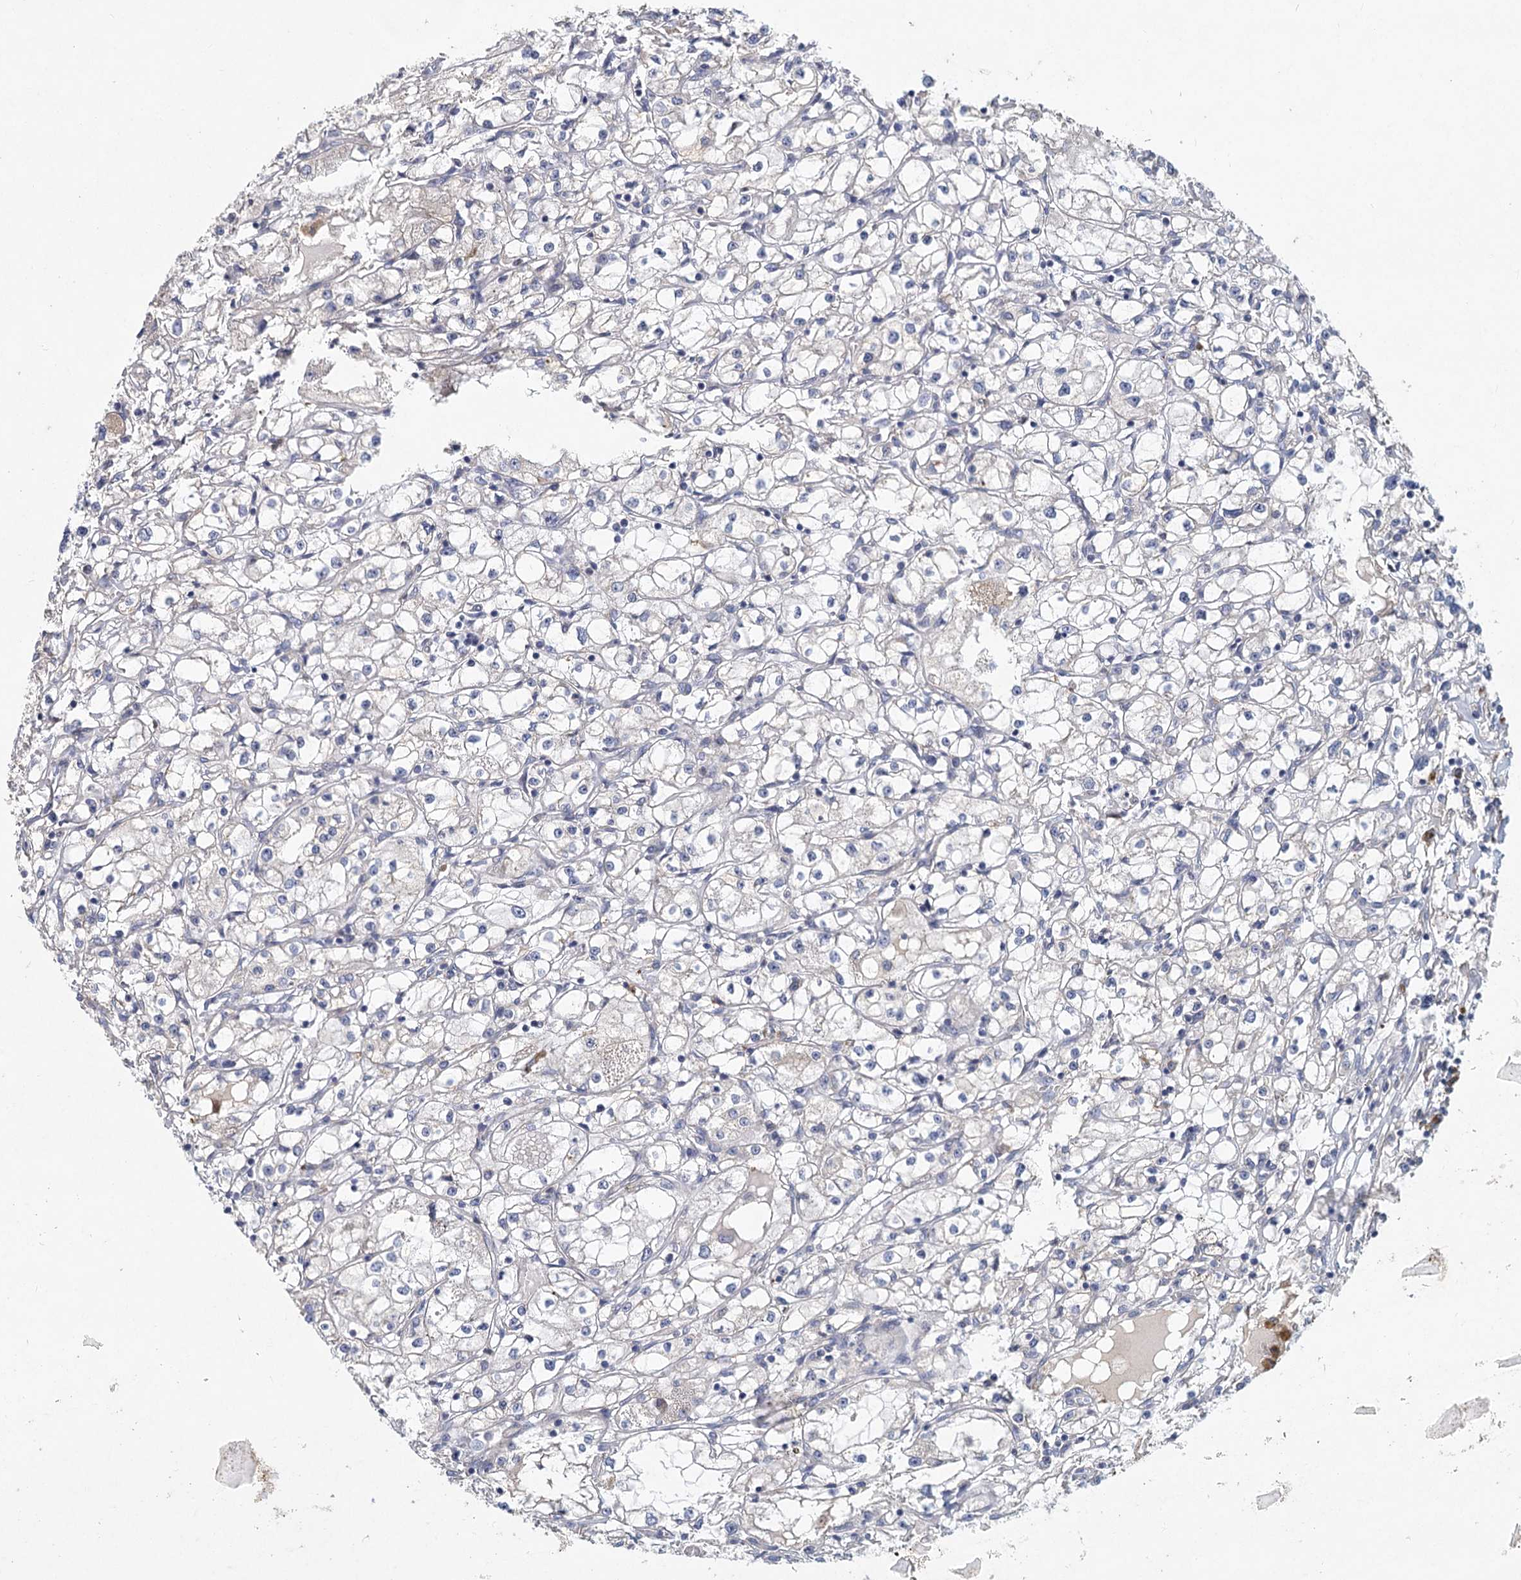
{"staining": {"intensity": "negative", "quantity": "none", "location": "none"}, "tissue": "renal cancer", "cell_type": "Tumor cells", "image_type": "cancer", "snomed": [{"axis": "morphology", "description": "Adenocarcinoma, NOS"}, {"axis": "topography", "description": "Kidney"}], "caption": "This is an immunohistochemistry (IHC) image of adenocarcinoma (renal). There is no expression in tumor cells.", "gene": "HES2", "patient": {"sex": "male", "age": 56}}